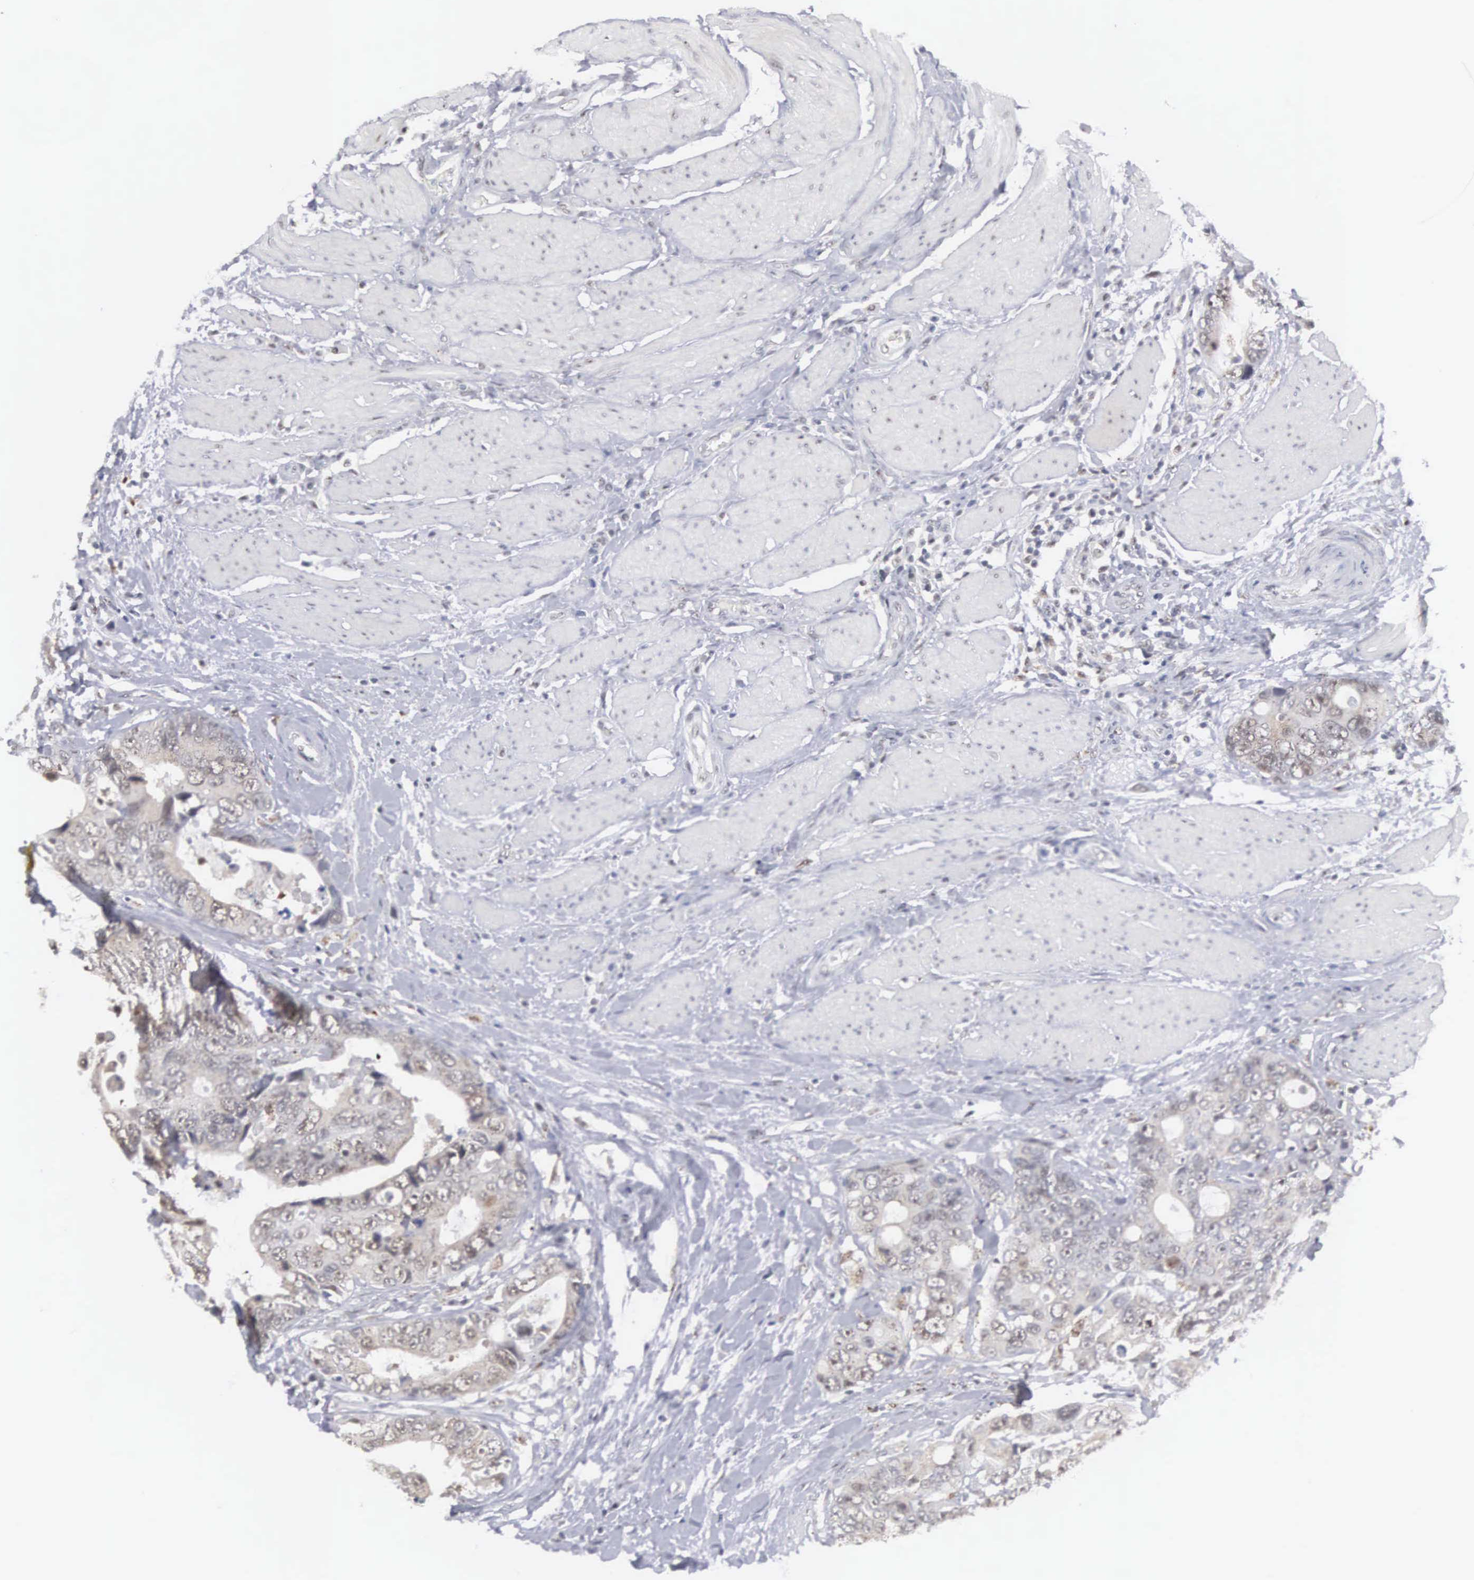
{"staining": {"intensity": "weak", "quantity": "<25%", "location": "cytoplasmic/membranous,nuclear"}, "tissue": "colorectal cancer", "cell_type": "Tumor cells", "image_type": "cancer", "snomed": [{"axis": "morphology", "description": "Adenocarcinoma, NOS"}, {"axis": "topography", "description": "Rectum"}], "caption": "A micrograph of colorectal adenocarcinoma stained for a protein exhibits no brown staining in tumor cells.", "gene": "MNAT1", "patient": {"sex": "female", "age": 67}}